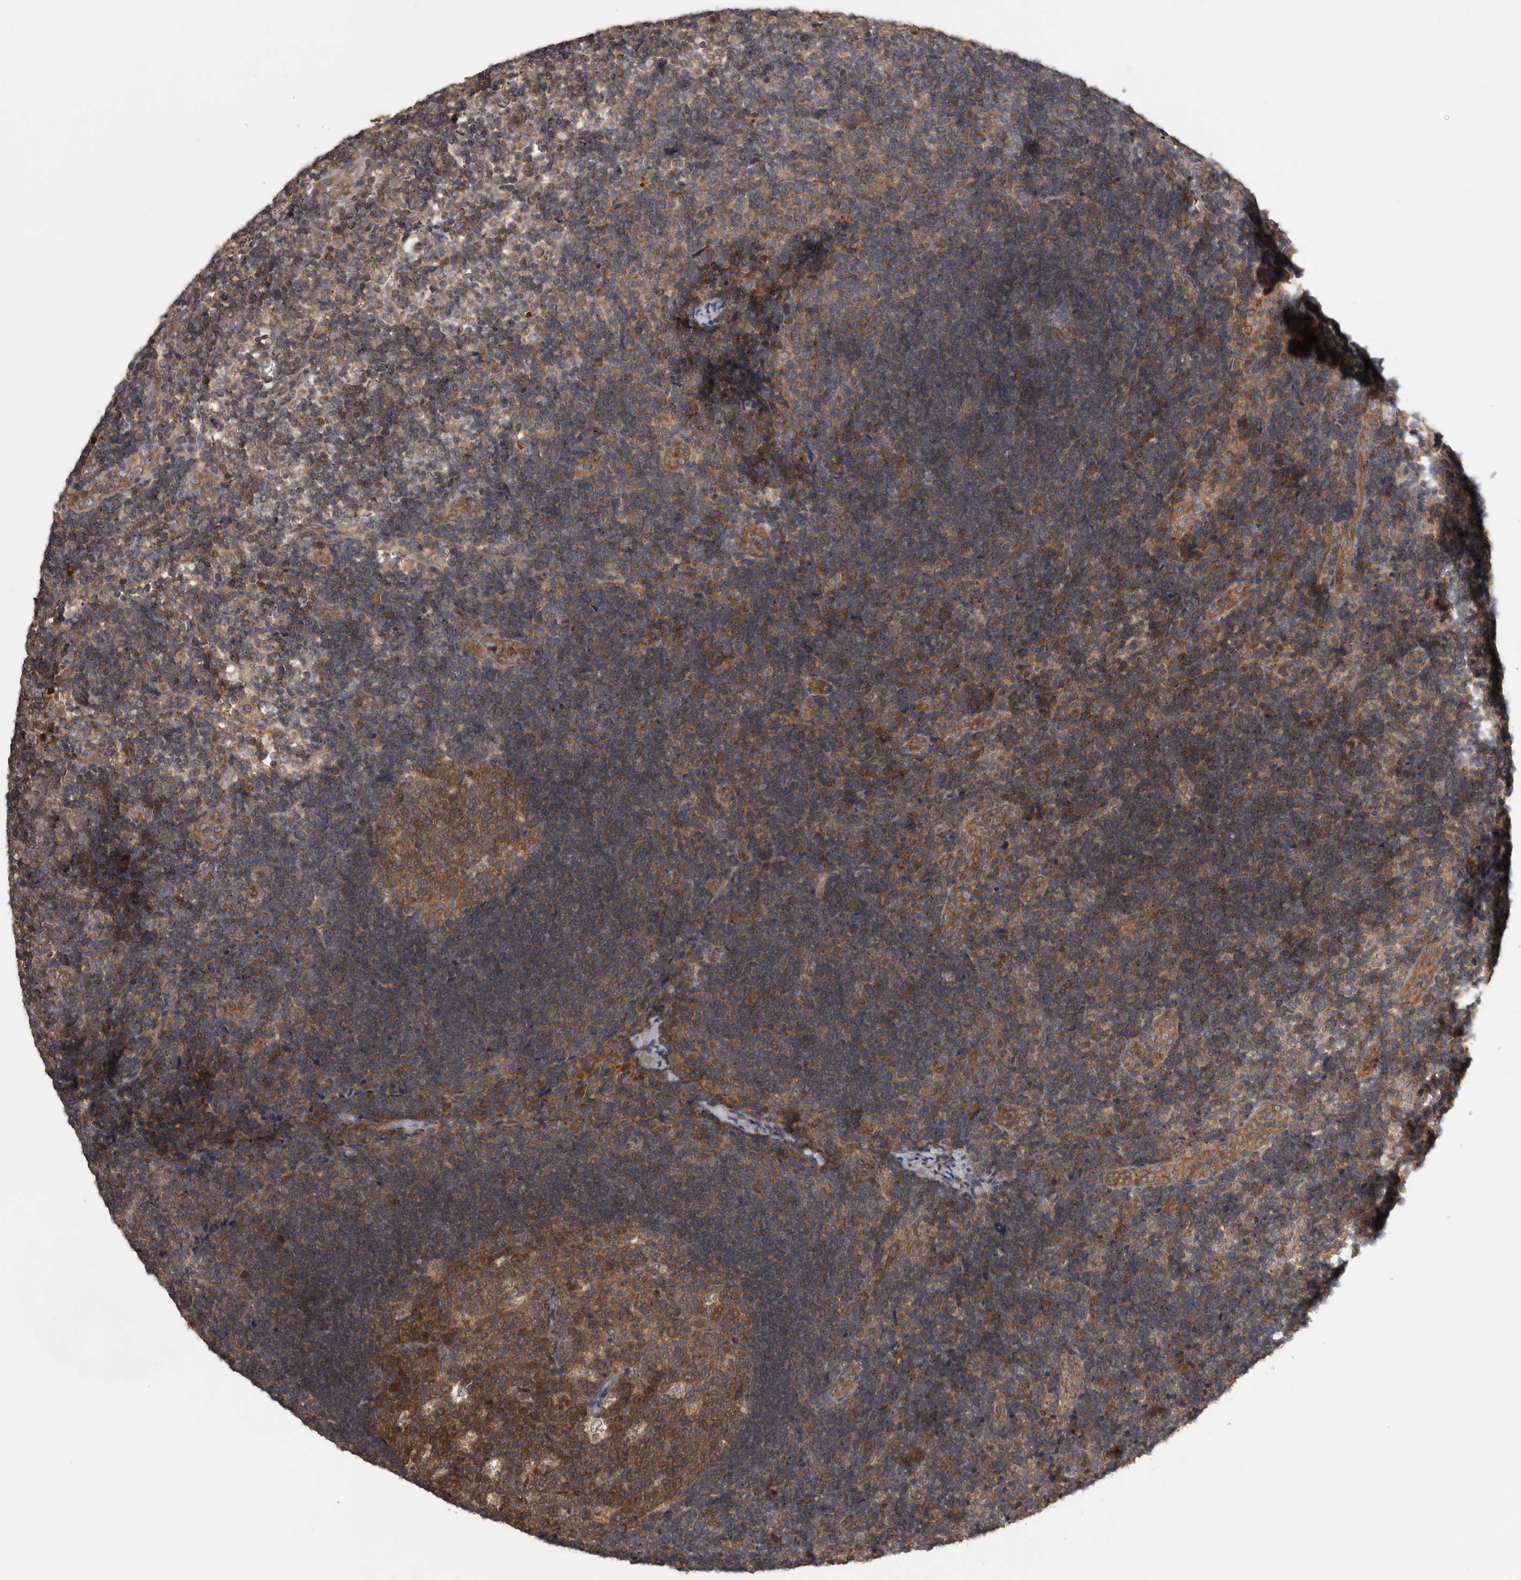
{"staining": {"intensity": "moderate", "quantity": ">75%", "location": "cytoplasmic/membranous"}, "tissue": "lymph node", "cell_type": "Germinal center cells", "image_type": "normal", "snomed": [{"axis": "morphology", "description": "Normal tissue, NOS"}, {"axis": "topography", "description": "Lymph node"}], "caption": "Immunohistochemical staining of normal lymph node demonstrates moderate cytoplasmic/membranous protein expression in about >75% of germinal center cells. The staining was performed using DAB, with brown indicating positive protein expression. Nuclei are stained blue with hematoxylin.", "gene": "TRMT61B", "patient": {"sex": "female", "age": 22}}